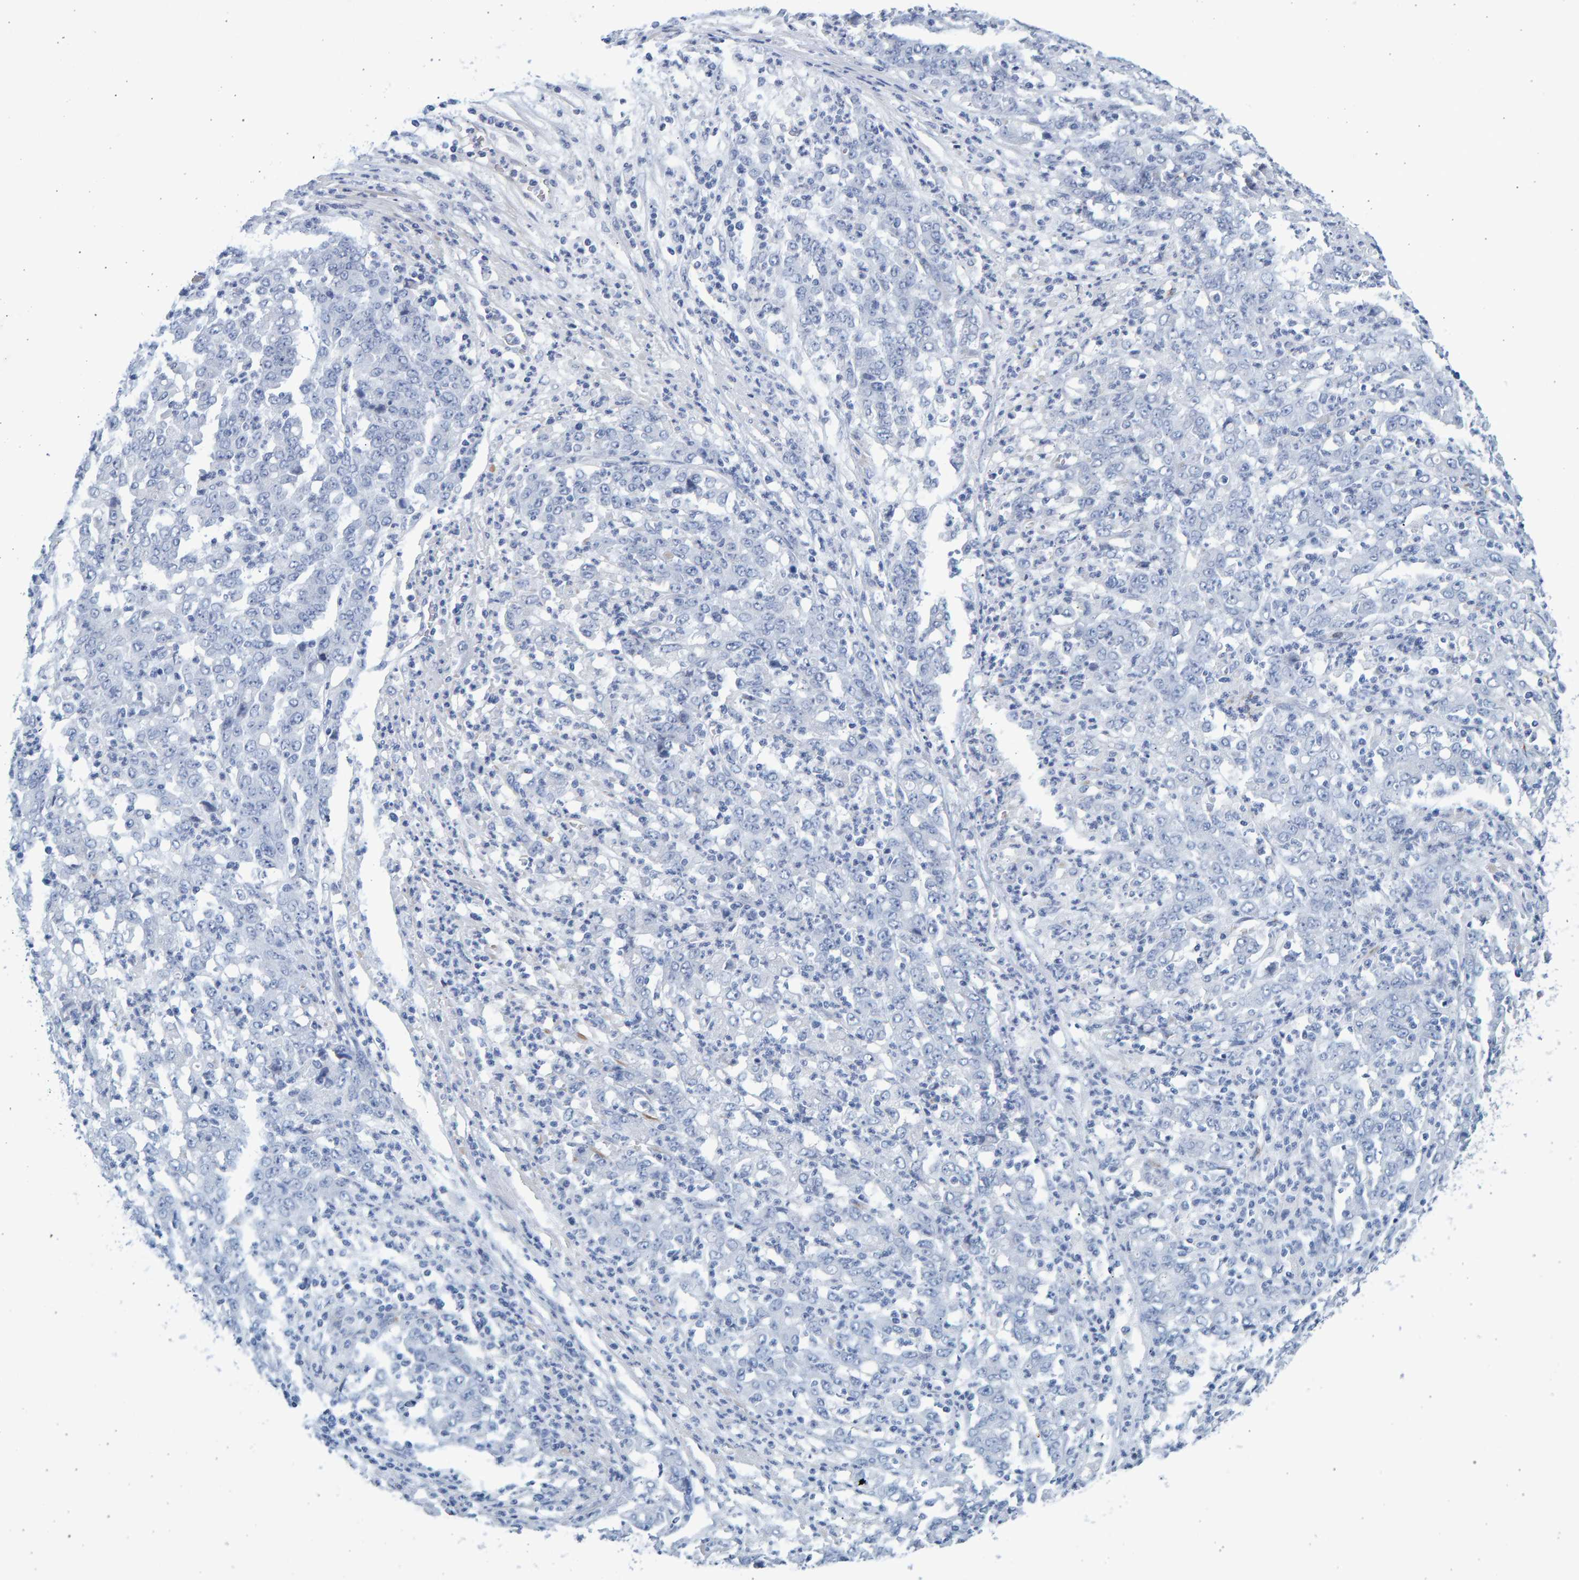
{"staining": {"intensity": "negative", "quantity": "none", "location": "none"}, "tissue": "stomach cancer", "cell_type": "Tumor cells", "image_type": "cancer", "snomed": [{"axis": "morphology", "description": "Adenocarcinoma, NOS"}, {"axis": "topography", "description": "Stomach, lower"}], "caption": "Stomach cancer (adenocarcinoma) was stained to show a protein in brown. There is no significant positivity in tumor cells.", "gene": "SLC34A3", "patient": {"sex": "female", "age": 71}}